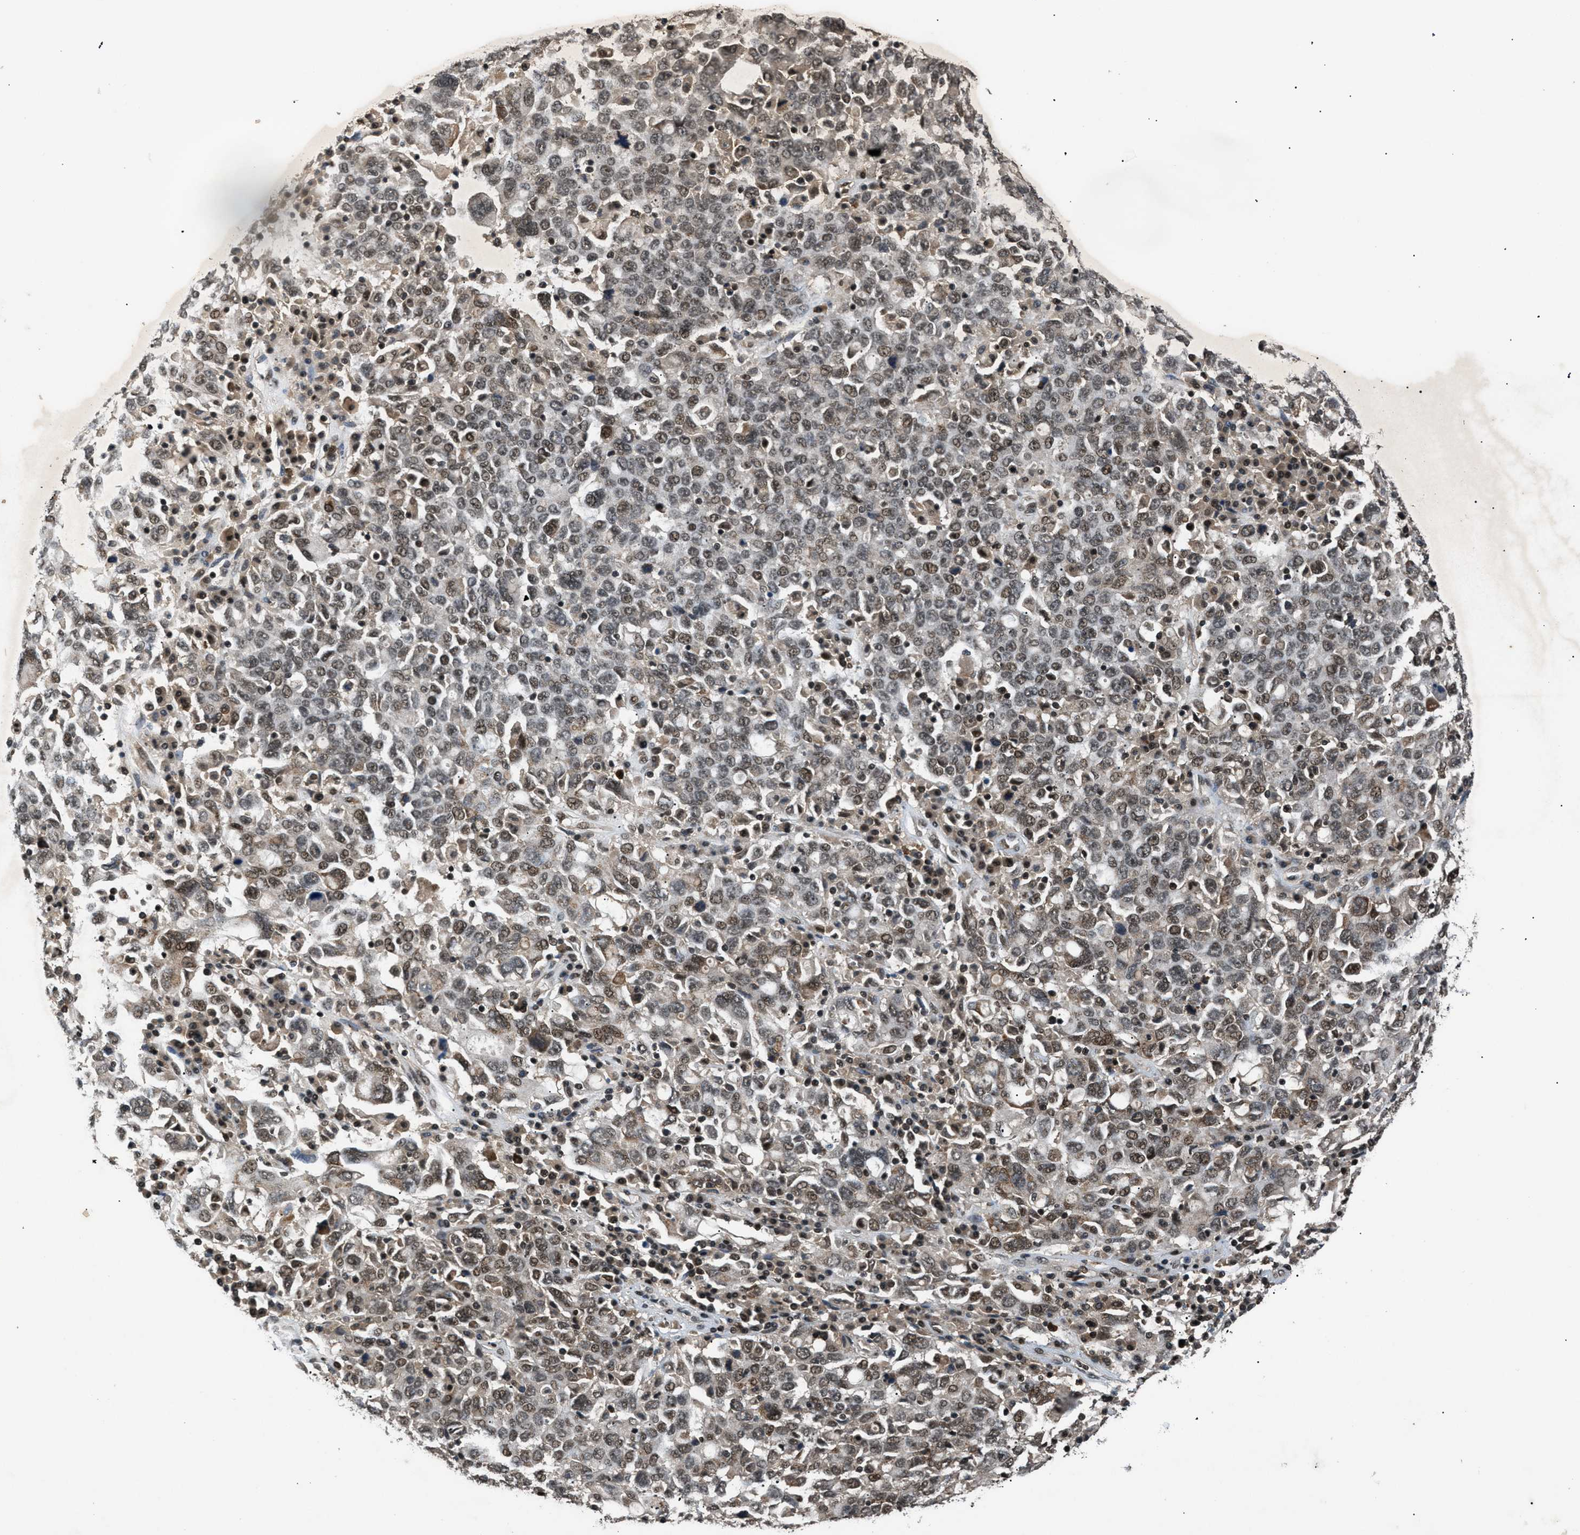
{"staining": {"intensity": "moderate", "quantity": ">75%", "location": "nuclear"}, "tissue": "ovarian cancer", "cell_type": "Tumor cells", "image_type": "cancer", "snomed": [{"axis": "morphology", "description": "Carcinoma, endometroid"}, {"axis": "topography", "description": "Ovary"}], "caption": "Ovarian cancer (endometroid carcinoma) stained with a brown dye demonstrates moderate nuclear positive positivity in about >75% of tumor cells.", "gene": "RBM5", "patient": {"sex": "female", "age": 62}}